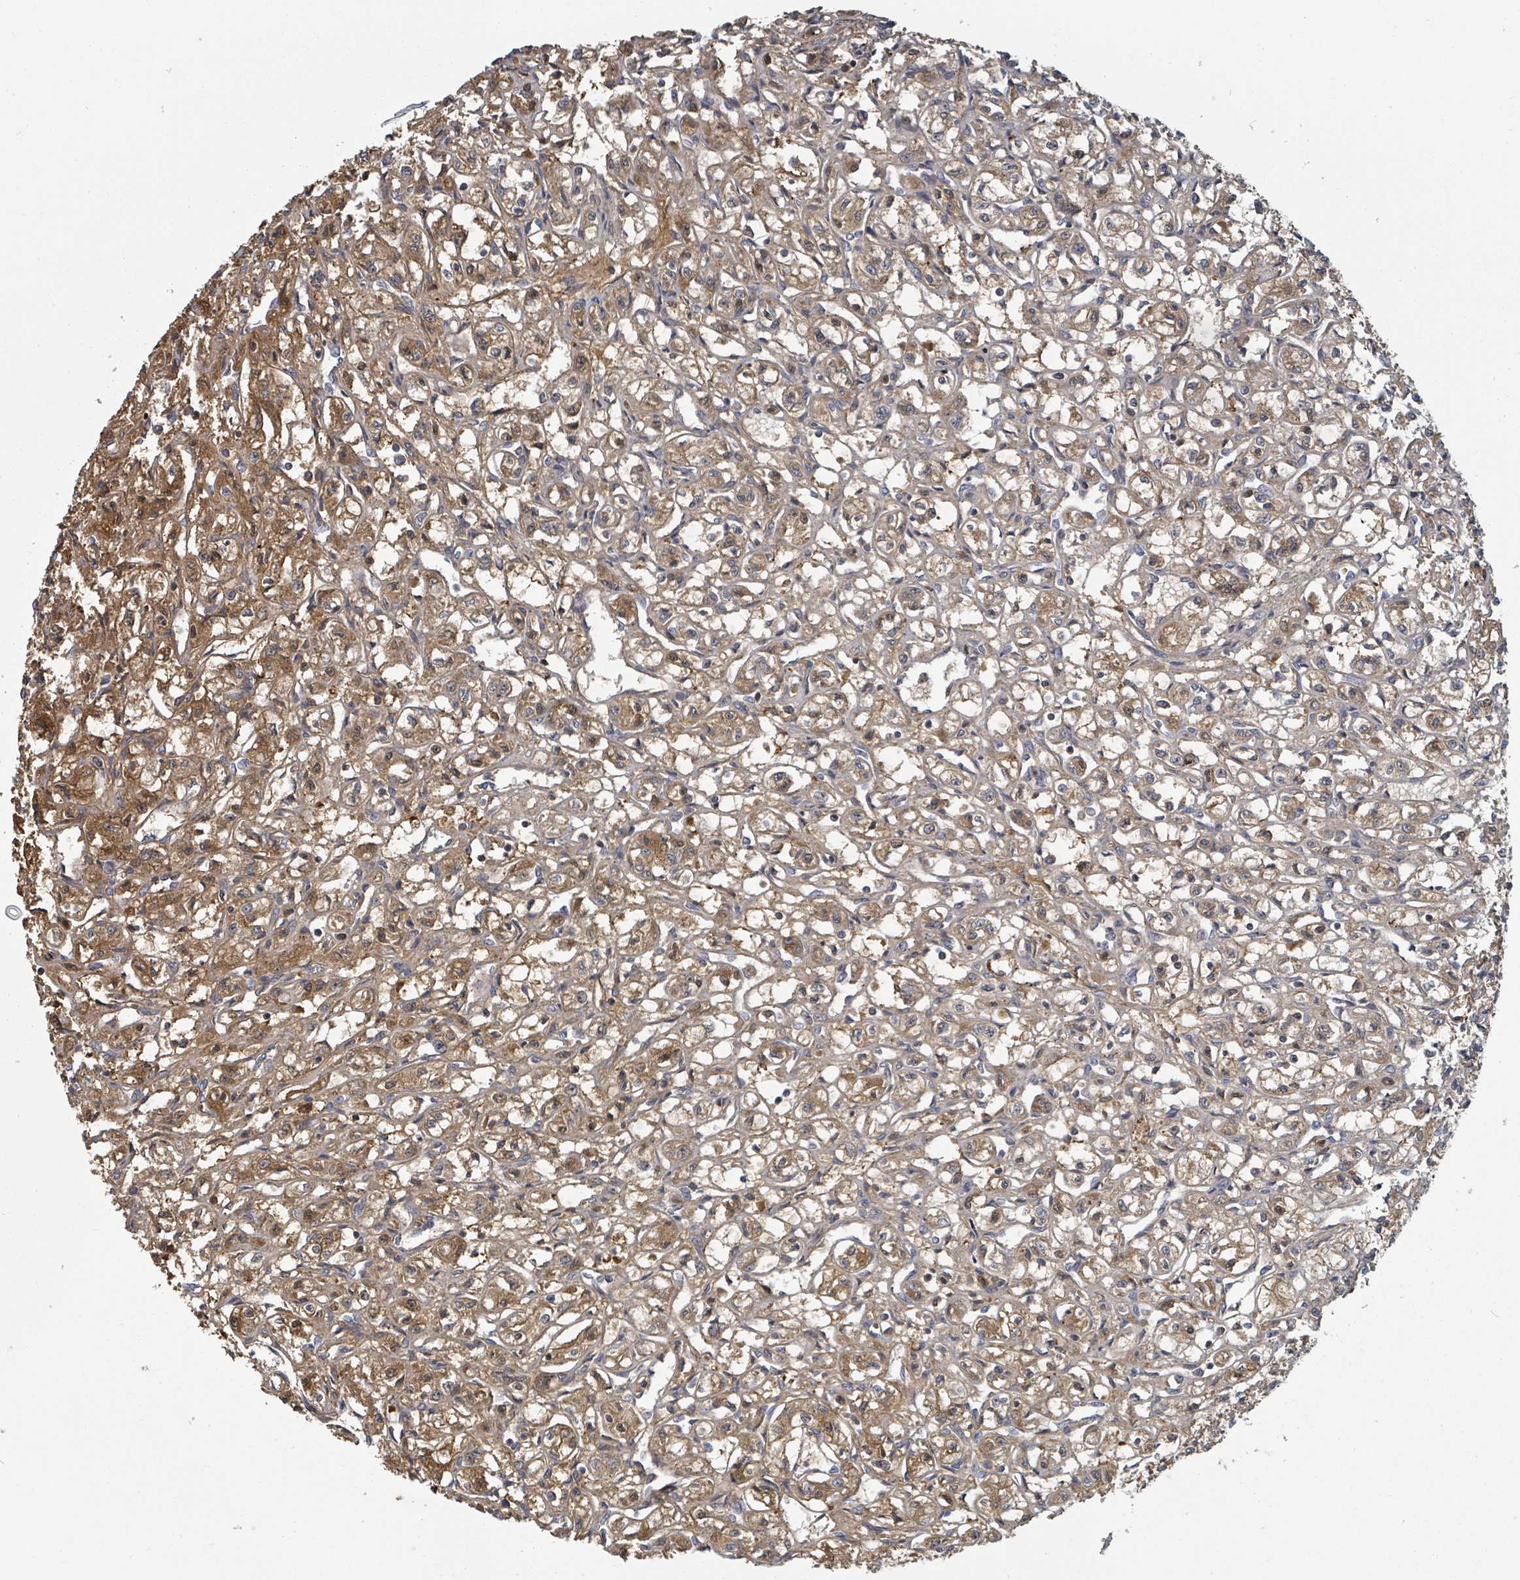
{"staining": {"intensity": "moderate", "quantity": ">75%", "location": "cytoplasmic/membranous"}, "tissue": "renal cancer", "cell_type": "Tumor cells", "image_type": "cancer", "snomed": [{"axis": "morphology", "description": "Adenocarcinoma, NOS"}, {"axis": "topography", "description": "Kidney"}], "caption": "Immunohistochemical staining of human renal cancer reveals moderate cytoplasmic/membranous protein expression in approximately >75% of tumor cells.", "gene": "GABBR1", "patient": {"sex": "male", "age": 56}}